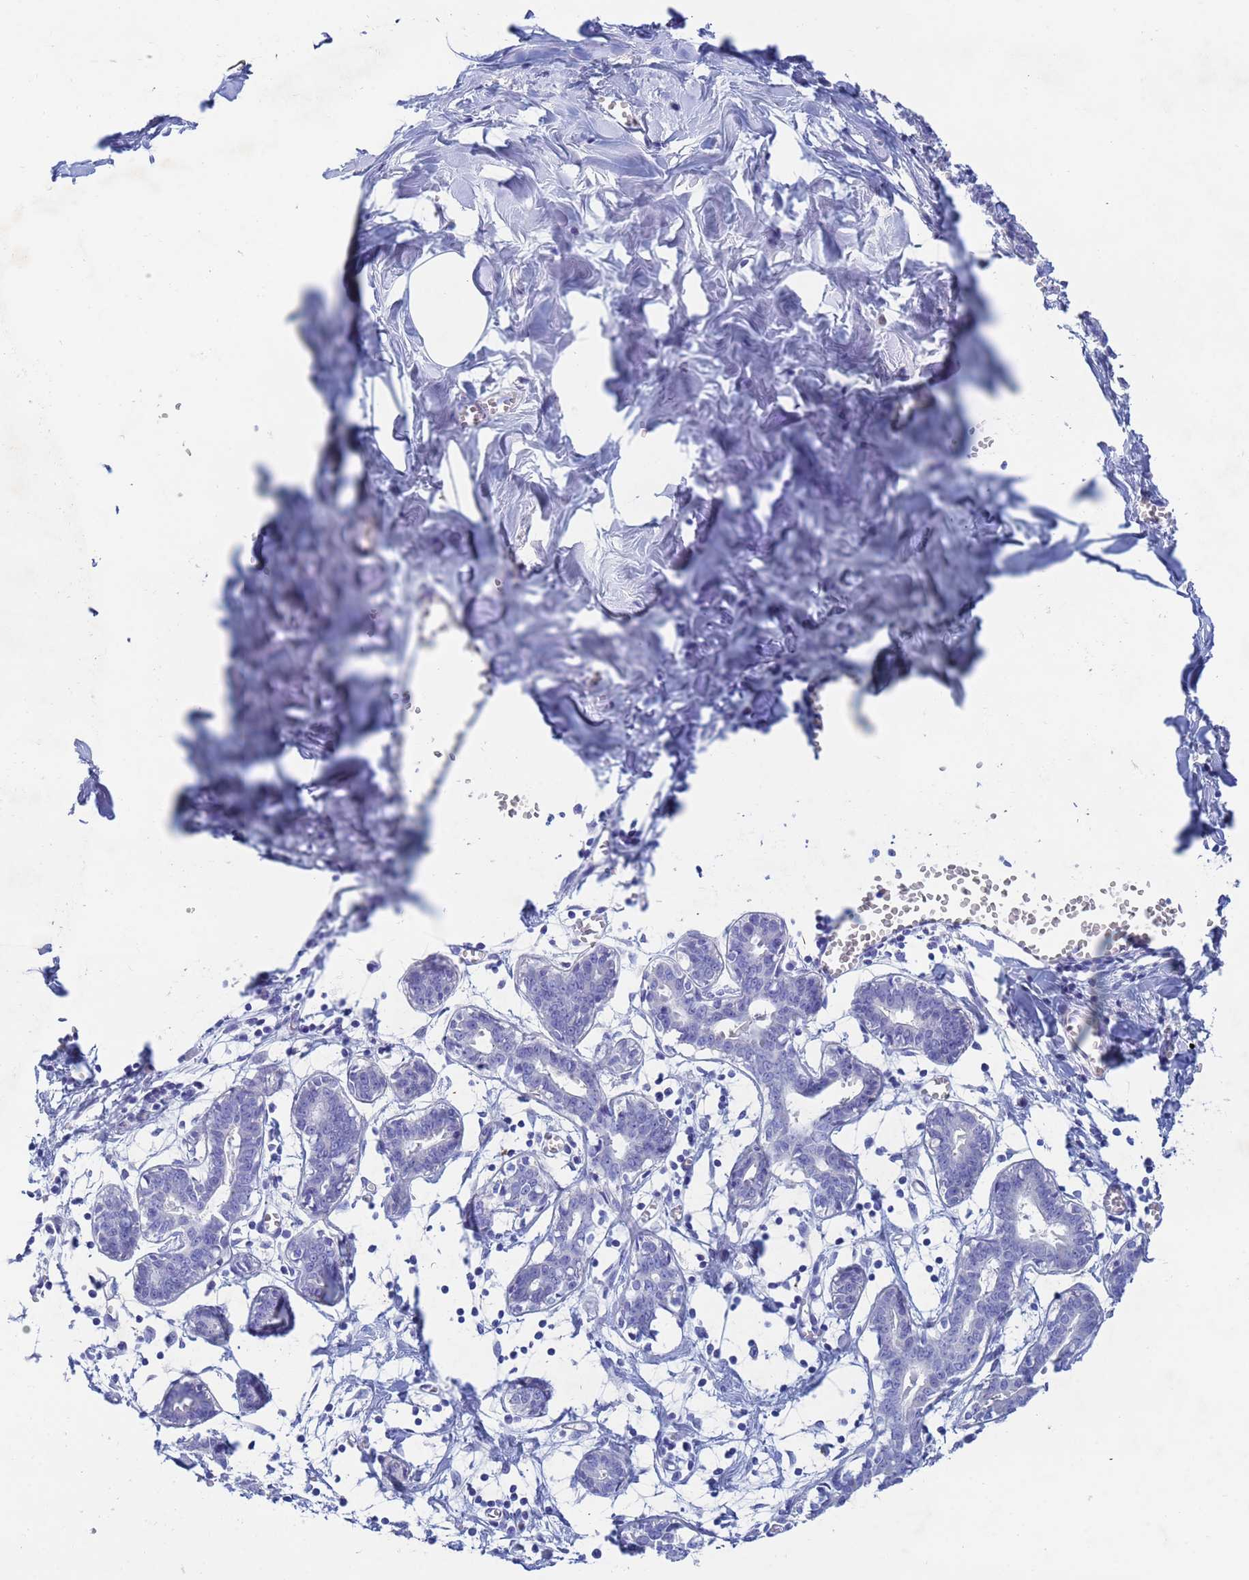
{"staining": {"intensity": "negative", "quantity": "none", "location": "none"}, "tissue": "breast", "cell_type": "Adipocytes", "image_type": "normal", "snomed": [{"axis": "morphology", "description": "Normal tissue, NOS"}, {"axis": "topography", "description": "Breast"}], "caption": "High magnification brightfield microscopy of benign breast stained with DAB (brown) and counterstained with hematoxylin (blue): adipocytes show no significant staining.", "gene": "CSTB", "patient": {"sex": "female", "age": 27}}